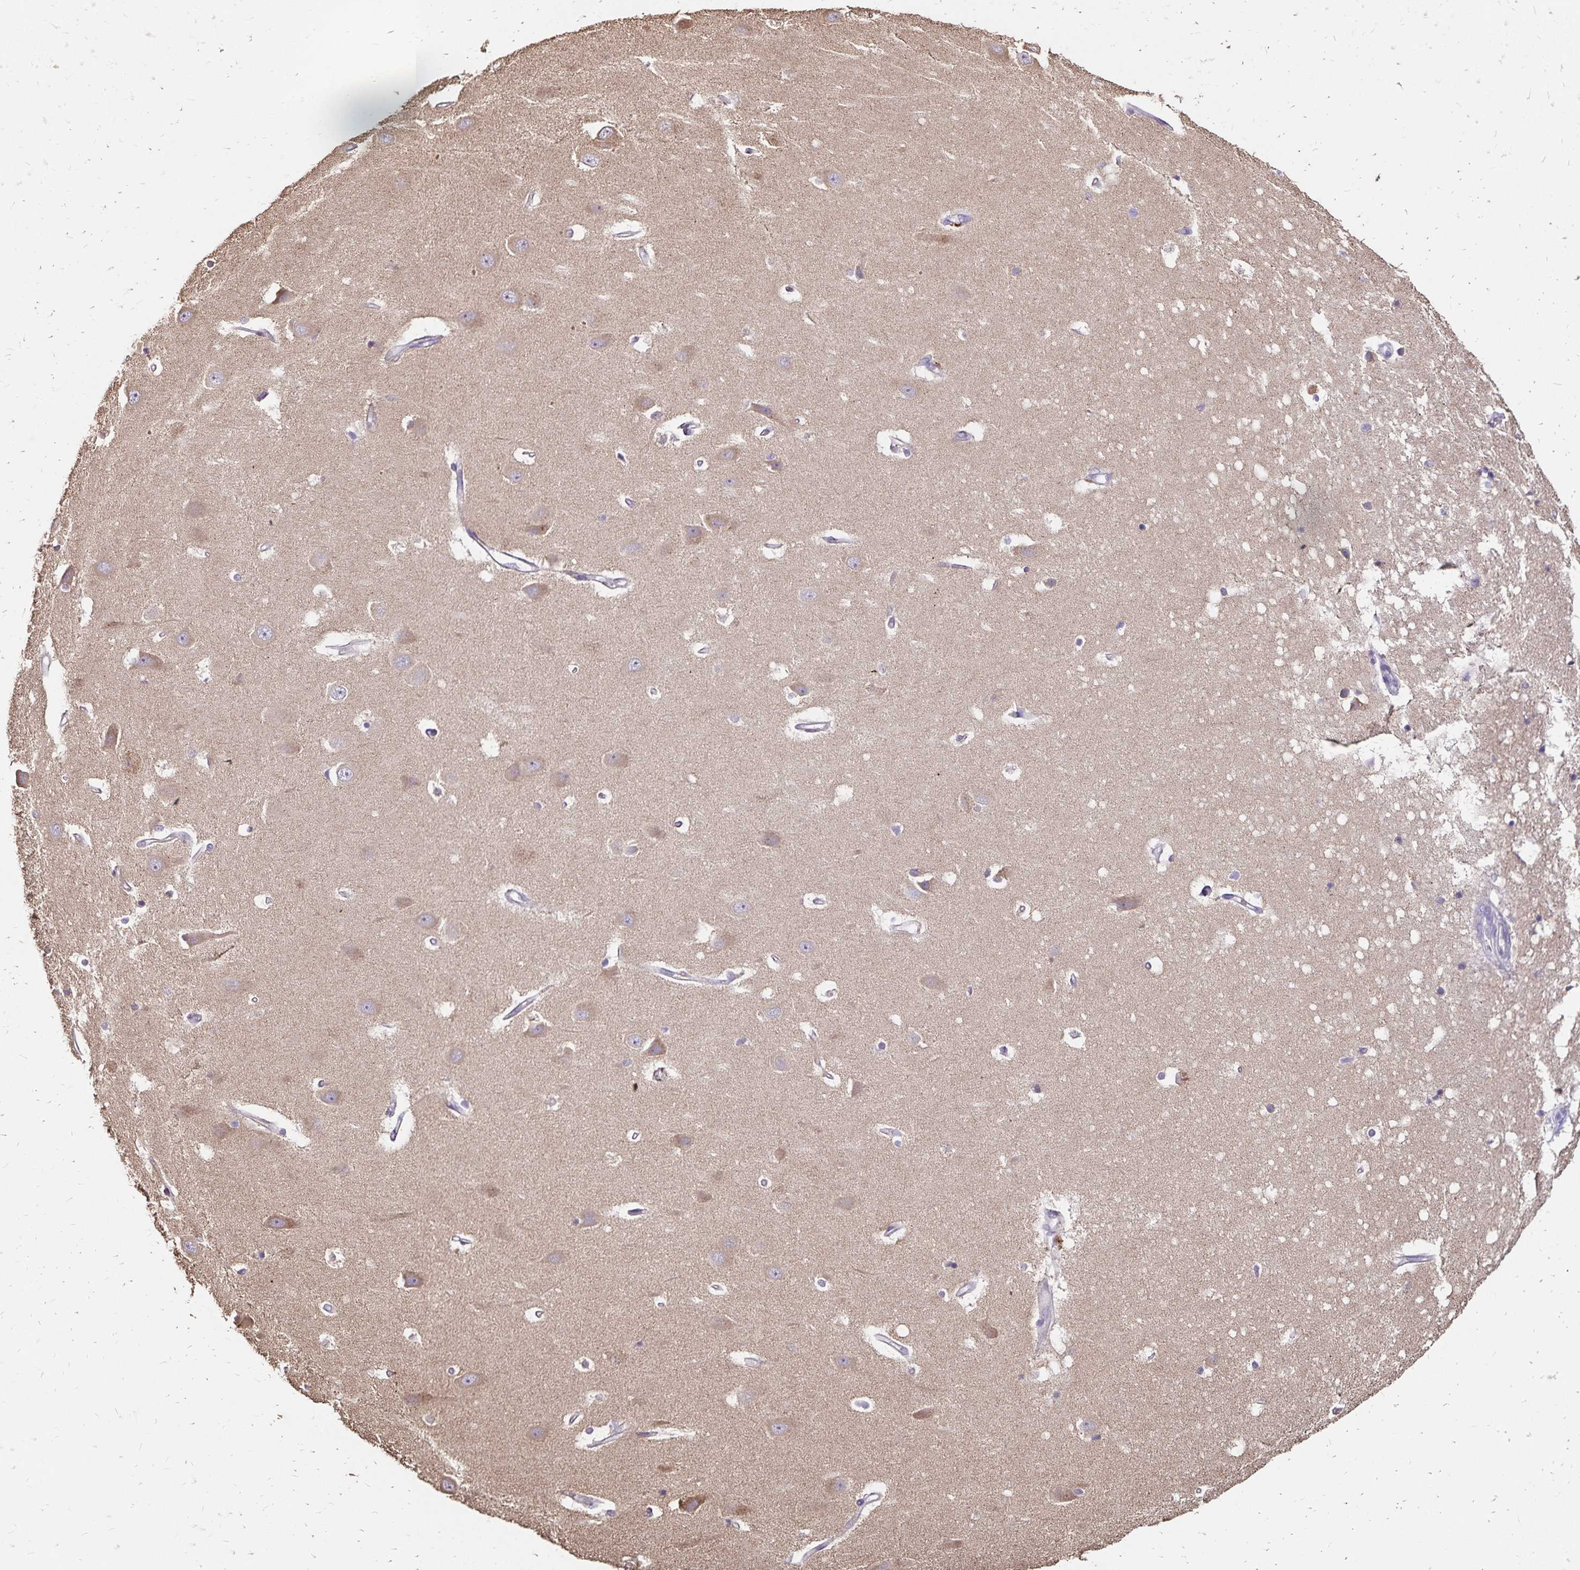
{"staining": {"intensity": "negative", "quantity": "none", "location": "none"}, "tissue": "hippocampus", "cell_type": "Glial cells", "image_type": "normal", "snomed": [{"axis": "morphology", "description": "Normal tissue, NOS"}, {"axis": "topography", "description": "Hippocampus"}], "caption": "High power microscopy histopathology image of an IHC image of unremarkable hippocampus, revealing no significant positivity in glial cells. (DAB (3,3'-diaminobenzidine) immunohistochemistry (IHC), high magnification).", "gene": "EMC10", "patient": {"sex": "male", "age": 63}}